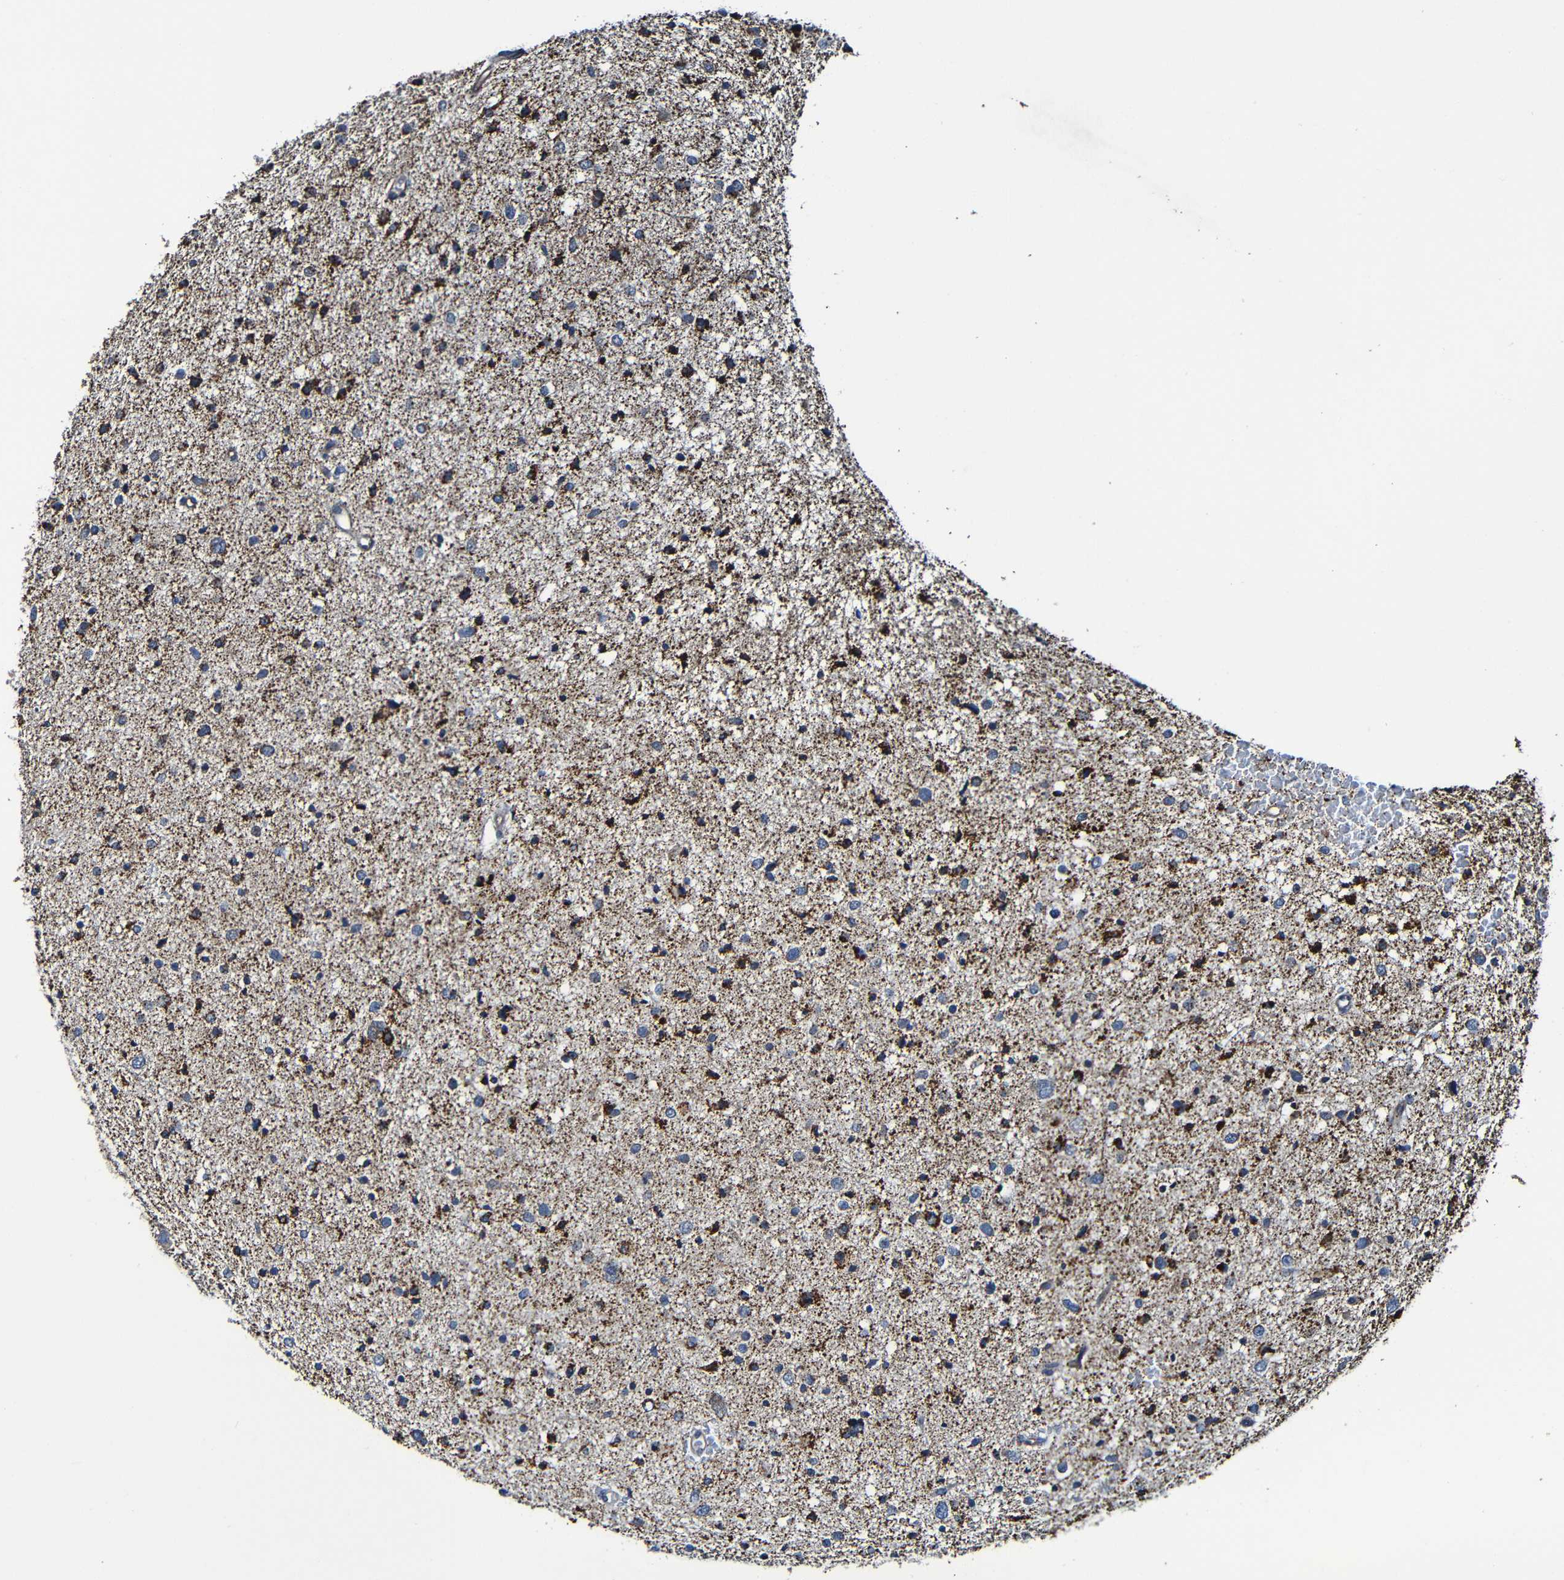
{"staining": {"intensity": "moderate", "quantity": ">75%", "location": "cytoplasmic/membranous"}, "tissue": "glioma", "cell_type": "Tumor cells", "image_type": "cancer", "snomed": [{"axis": "morphology", "description": "Glioma, malignant, Low grade"}, {"axis": "topography", "description": "Brain"}], "caption": "Human malignant low-grade glioma stained with a protein marker displays moderate staining in tumor cells.", "gene": "ADAM15", "patient": {"sex": "female", "age": 37}}